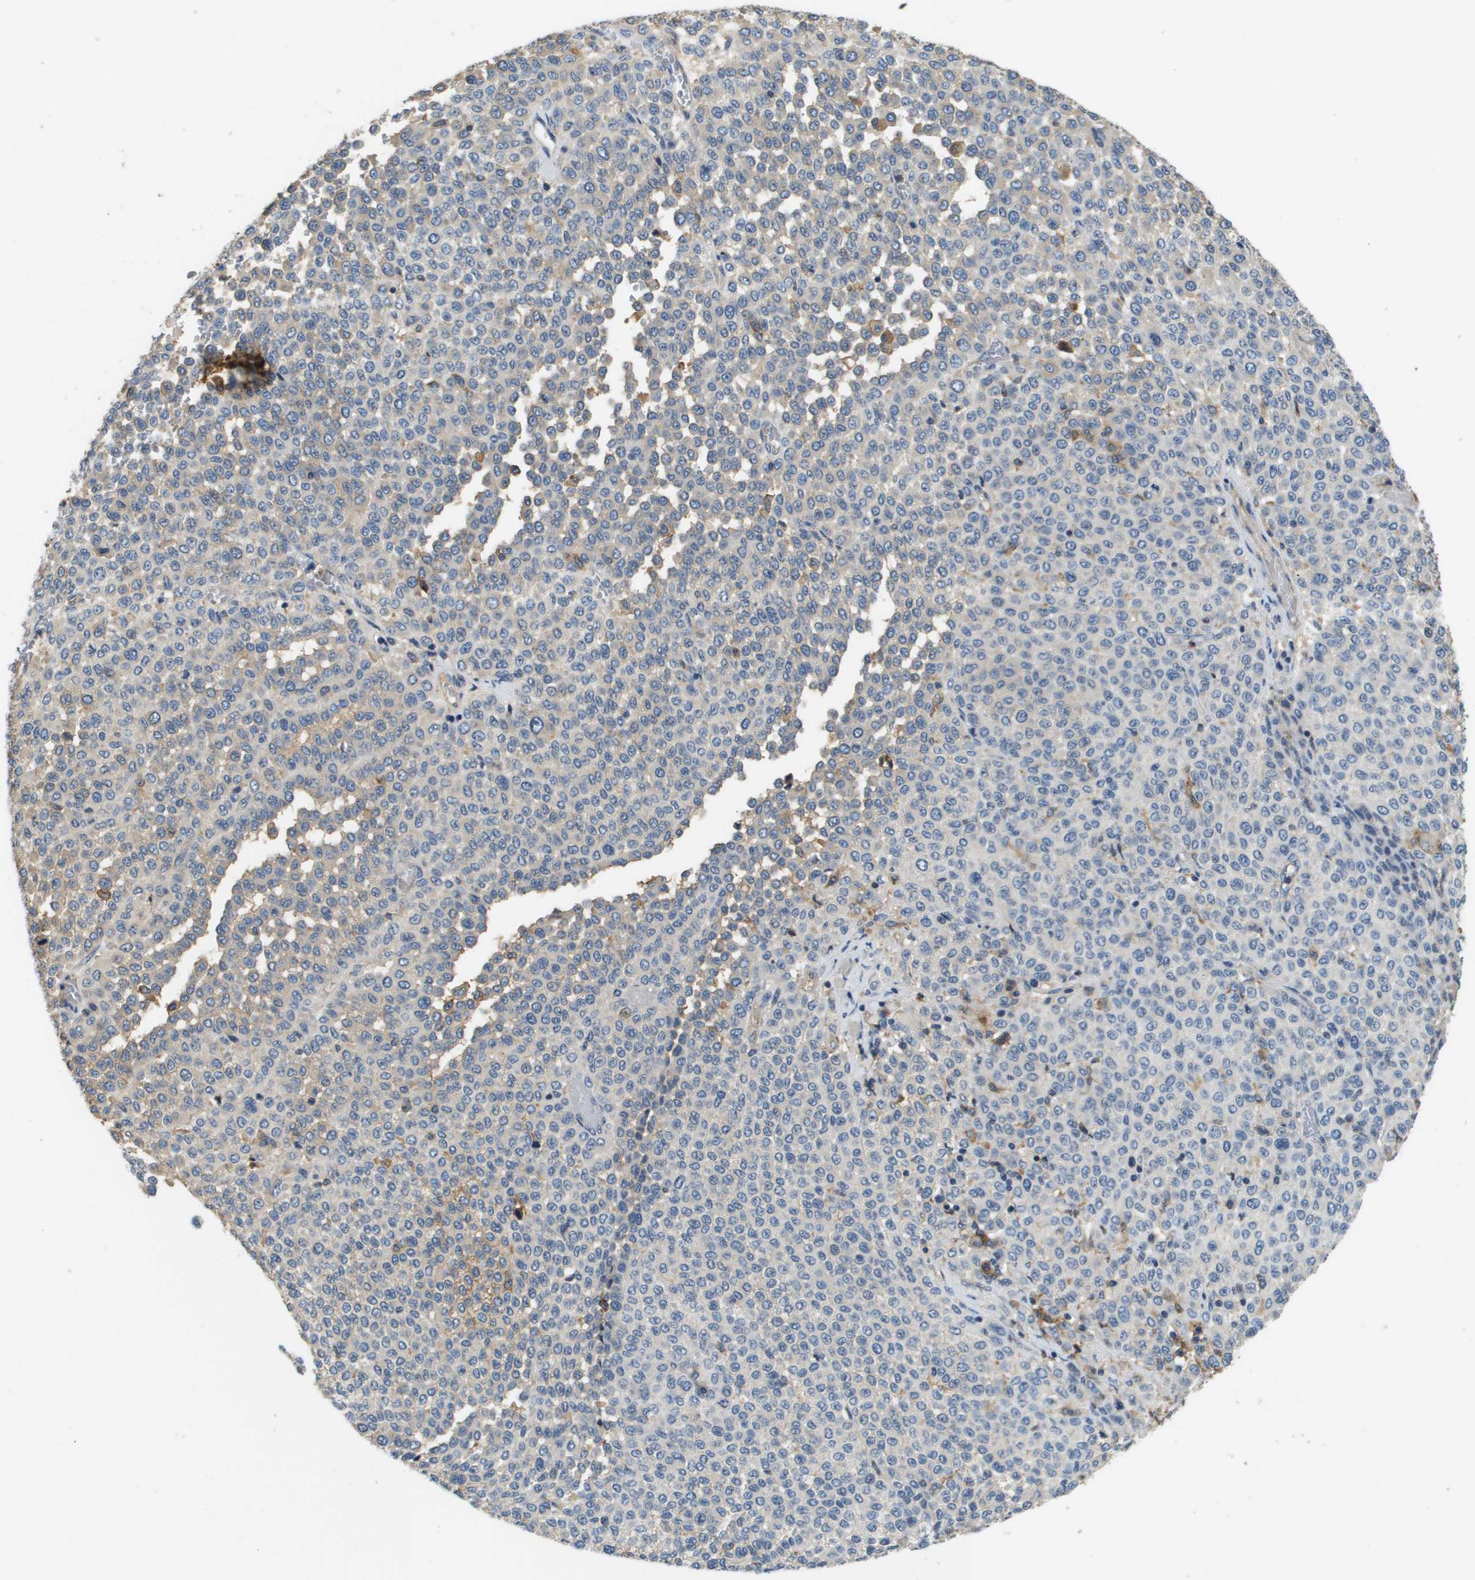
{"staining": {"intensity": "negative", "quantity": "none", "location": "none"}, "tissue": "melanoma", "cell_type": "Tumor cells", "image_type": "cancer", "snomed": [{"axis": "morphology", "description": "Malignant melanoma, Metastatic site"}, {"axis": "topography", "description": "Pancreas"}], "caption": "This is a micrograph of immunohistochemistry staining of melanoma, which shows no positivity in tumor cells.", "gene": "SLC16A3", "patient": {"sex": "female", "age": 30}}